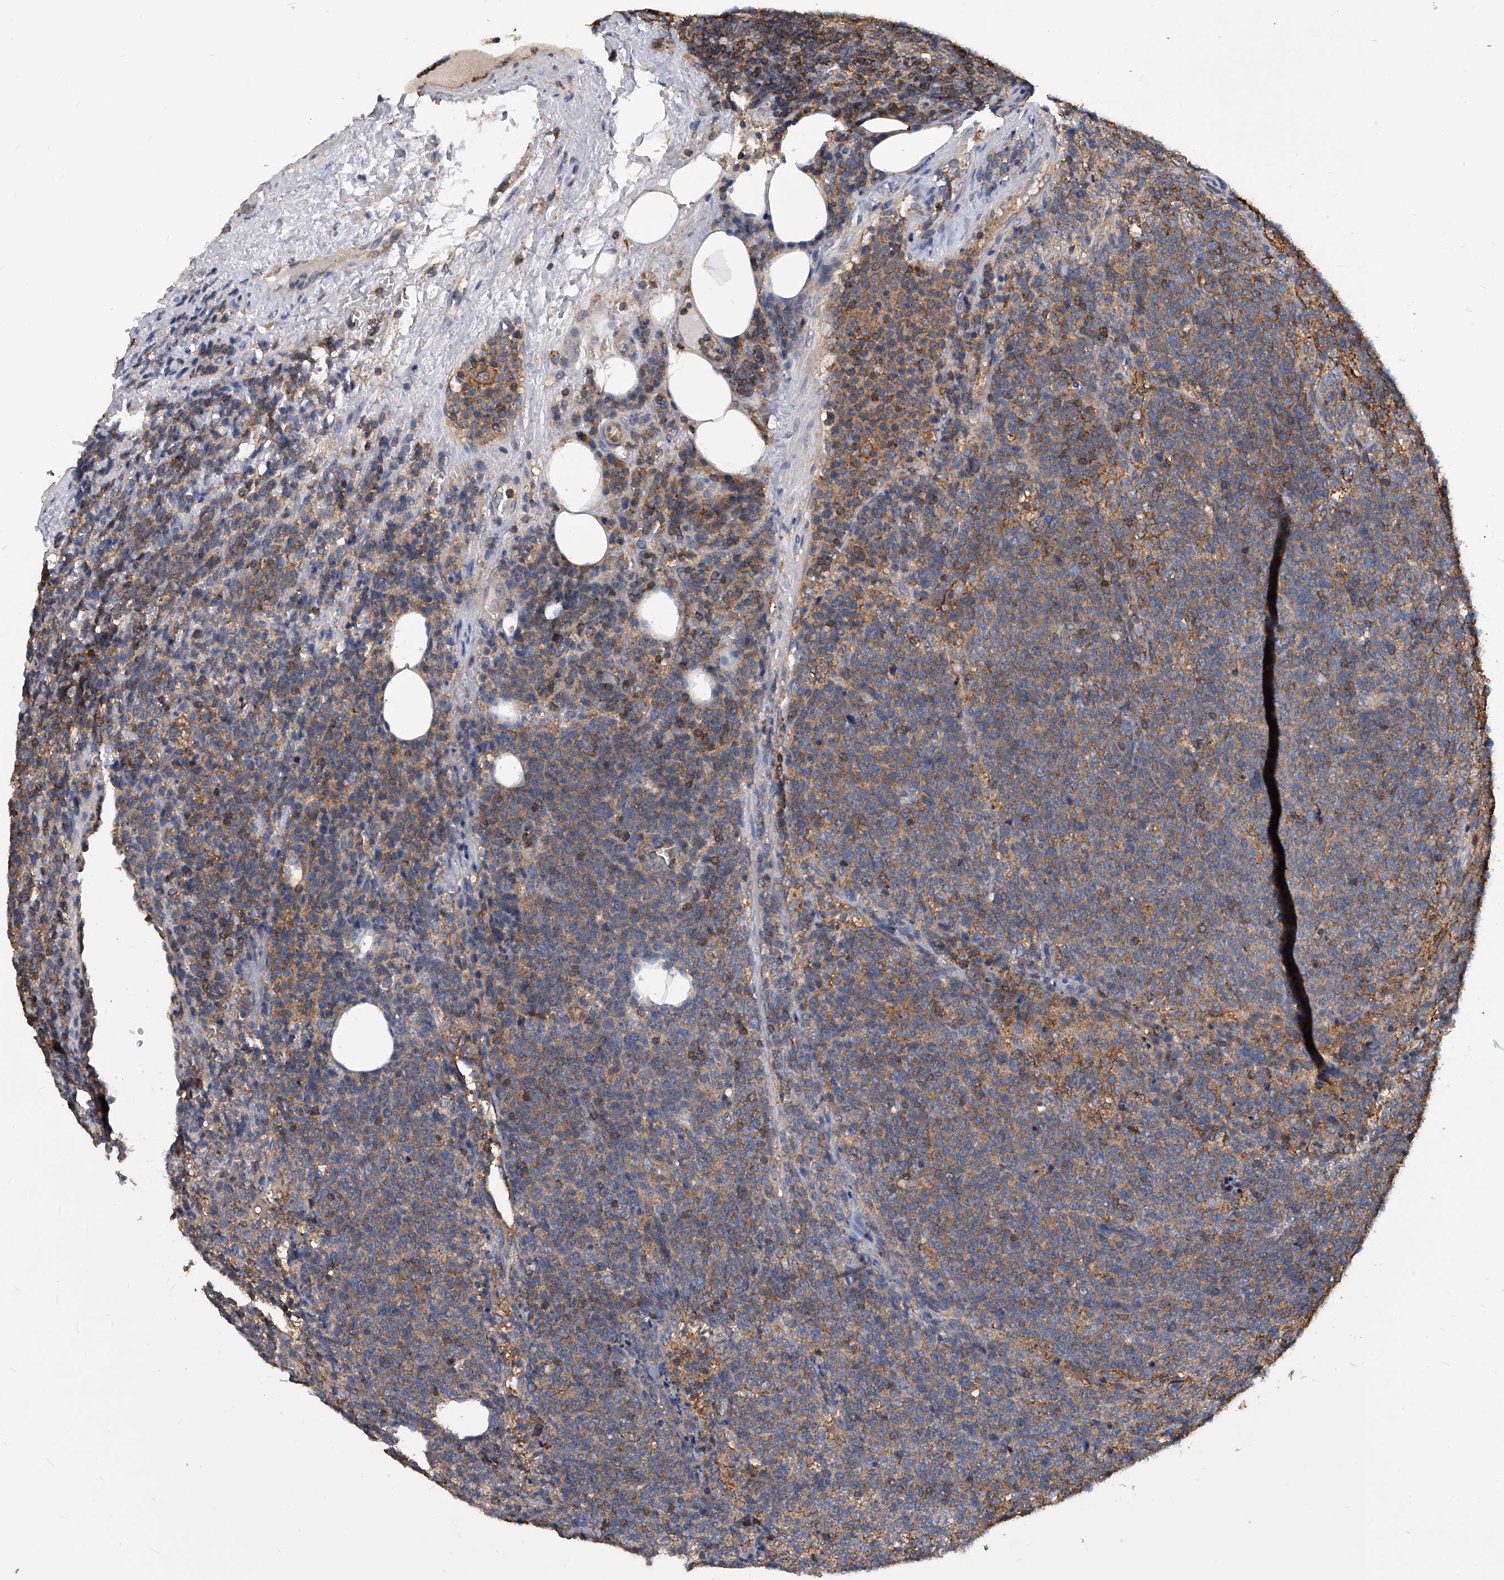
{"staining": {"intensity": "weak", "quantity": "25%-75%", "location": "cytoplasmic/membranous"}, "tissue": "lymphoma", "cell_type": "Tumor cells", "image_type": "cancer", "snomed": [{"axis": "morphology", "description": "Malignant lymphoma, non-Hodgkin's type, High grade"}, {"axis": "topography", "description": "Lymph node"}], "caption": "Immunohistochemical staining of human lymphoma shows low levels of weak cytoplasmic/membranous expression in approximately 25%-75% of tumor cells.", "gene": "ATG5", "patient": {"sex": "male", "age": 61}}